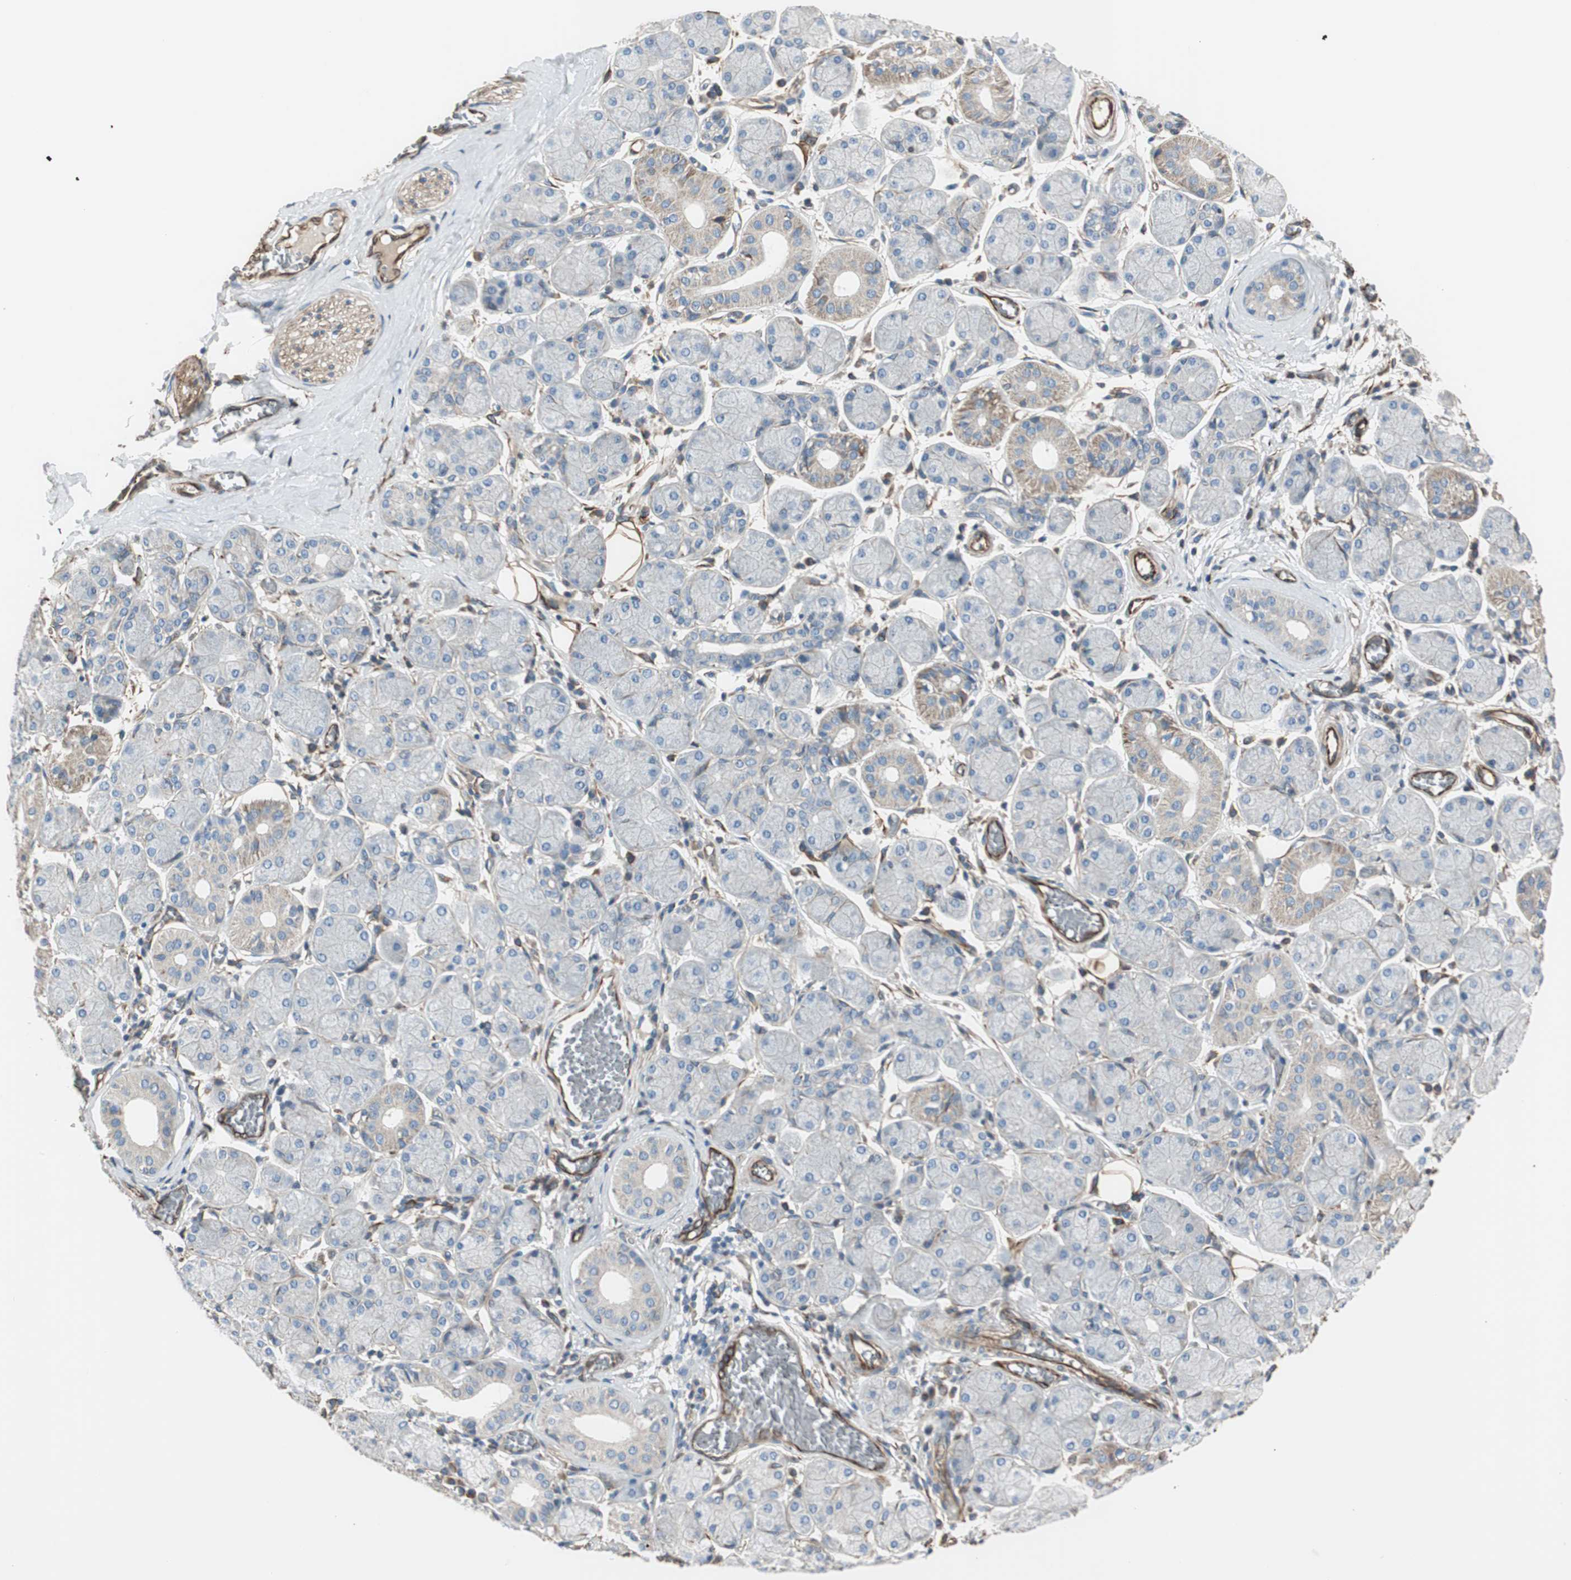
{"staining": {"intensity": "weak", "quantity": "<25%", "location": "cytoplasmic/membranous"}, "tissue": "salivary gland", "cell_type": "Glandular cells", "image_type": "normal", "snomed": [{"axis": "morphology", "description": "Normal tissue, NOS"}, {"axis": "topography", "description": "Salivary gland"}], "caption": "Salivary gland stained for a protein using IHC exhibits no expression glandular cells.", "gene": "SRCIN1", "patient": {"sex": "female", "age": 24}}